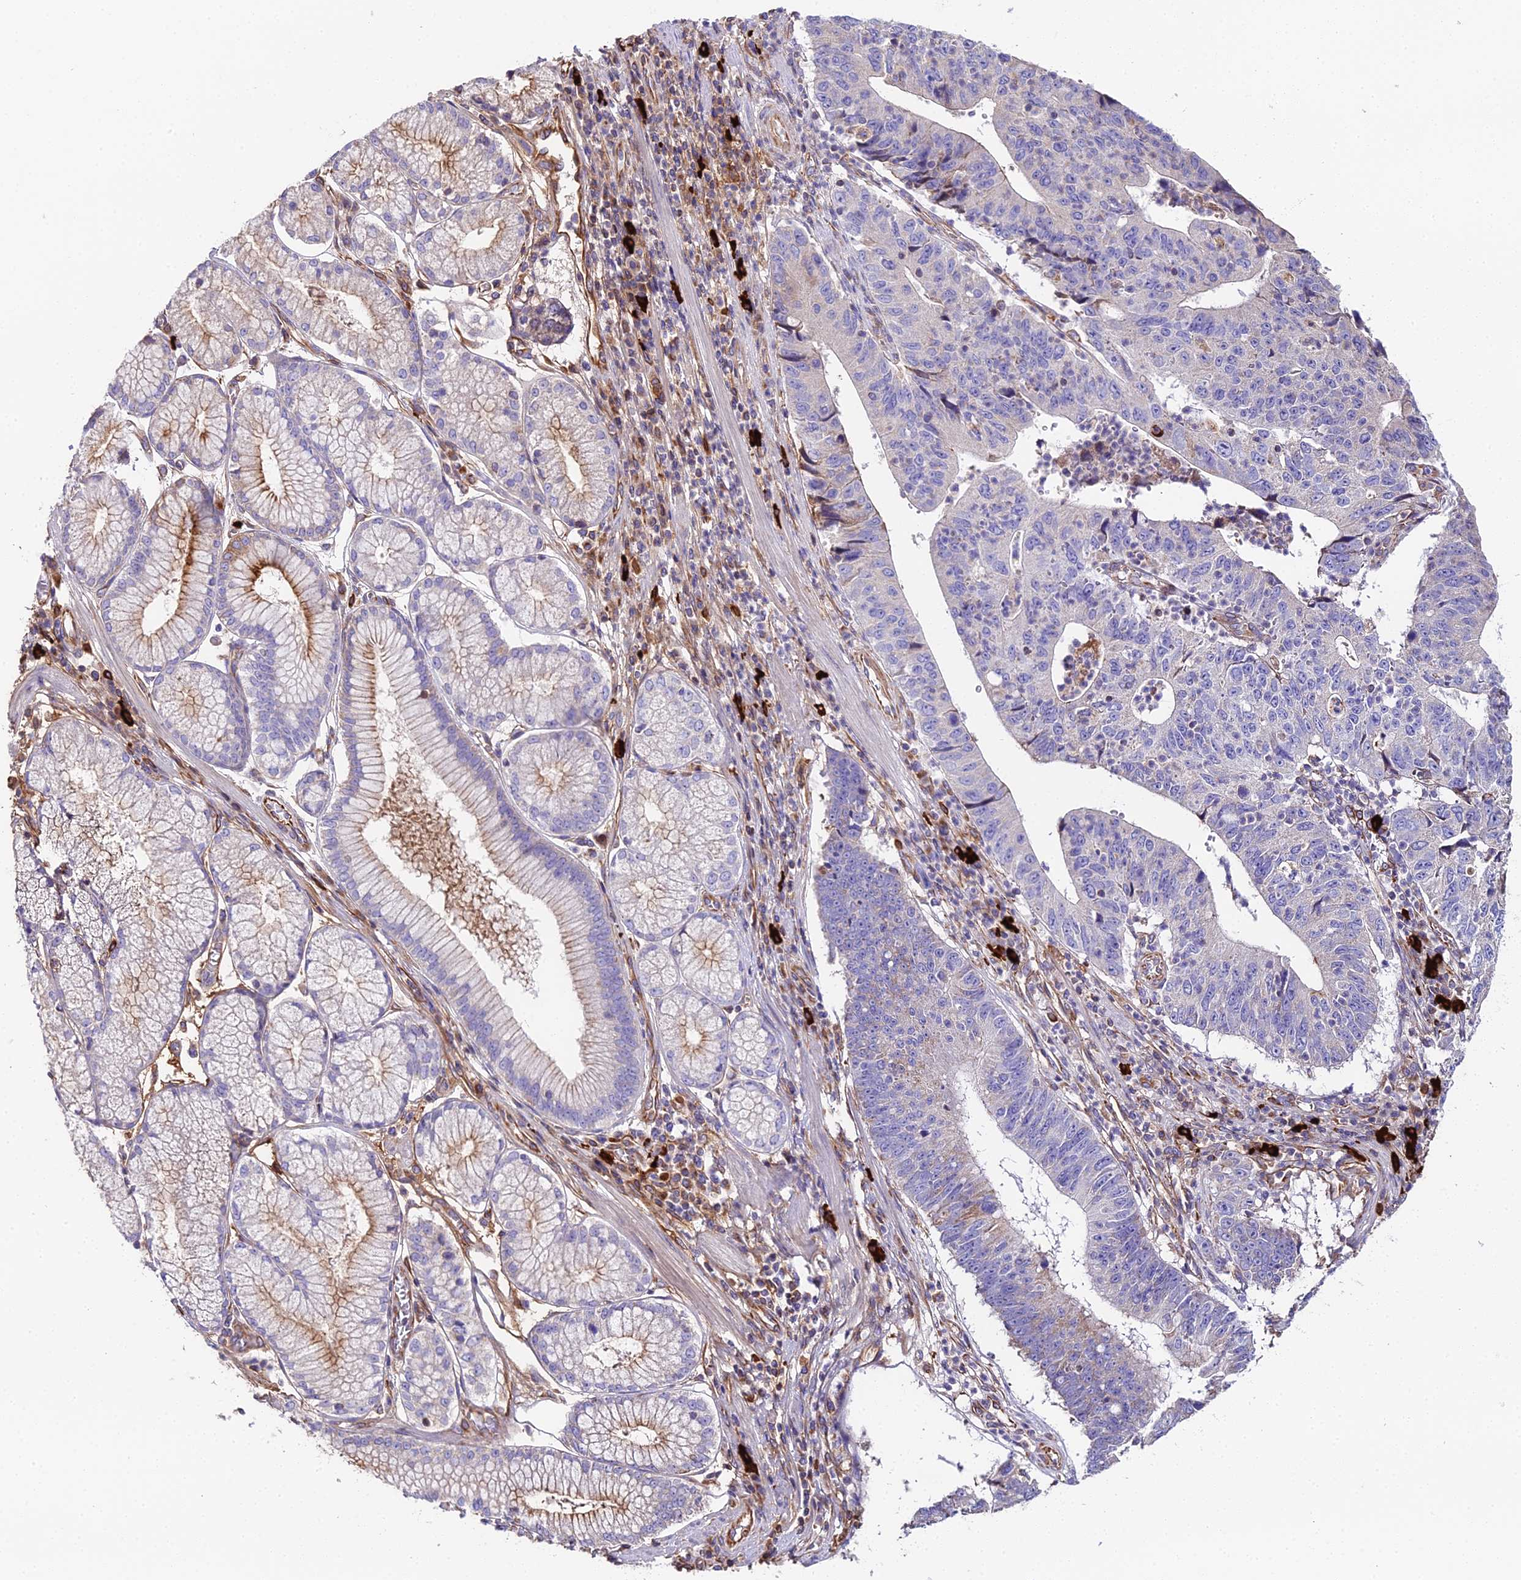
{"staining": {"intensity": "negative", "quantity": "none", "location": "none"}, "tissue": "stomach cancer", "cell_type": "Tumor cells", "image_type": "cancer", "snomed": [{"axis": "morphology", "description": "Adenocarcinoma, NOS"}, {"axis": "topography", "description": "Stomach"}], "caption": "DAB (3,3'-diaminobenzidine) immunohistochemical staining of stomach adenocarcinoma shows no significant staining in tumor cells.", "gene": "BEX4", "patient": {"sex": "male", "age": 59}}